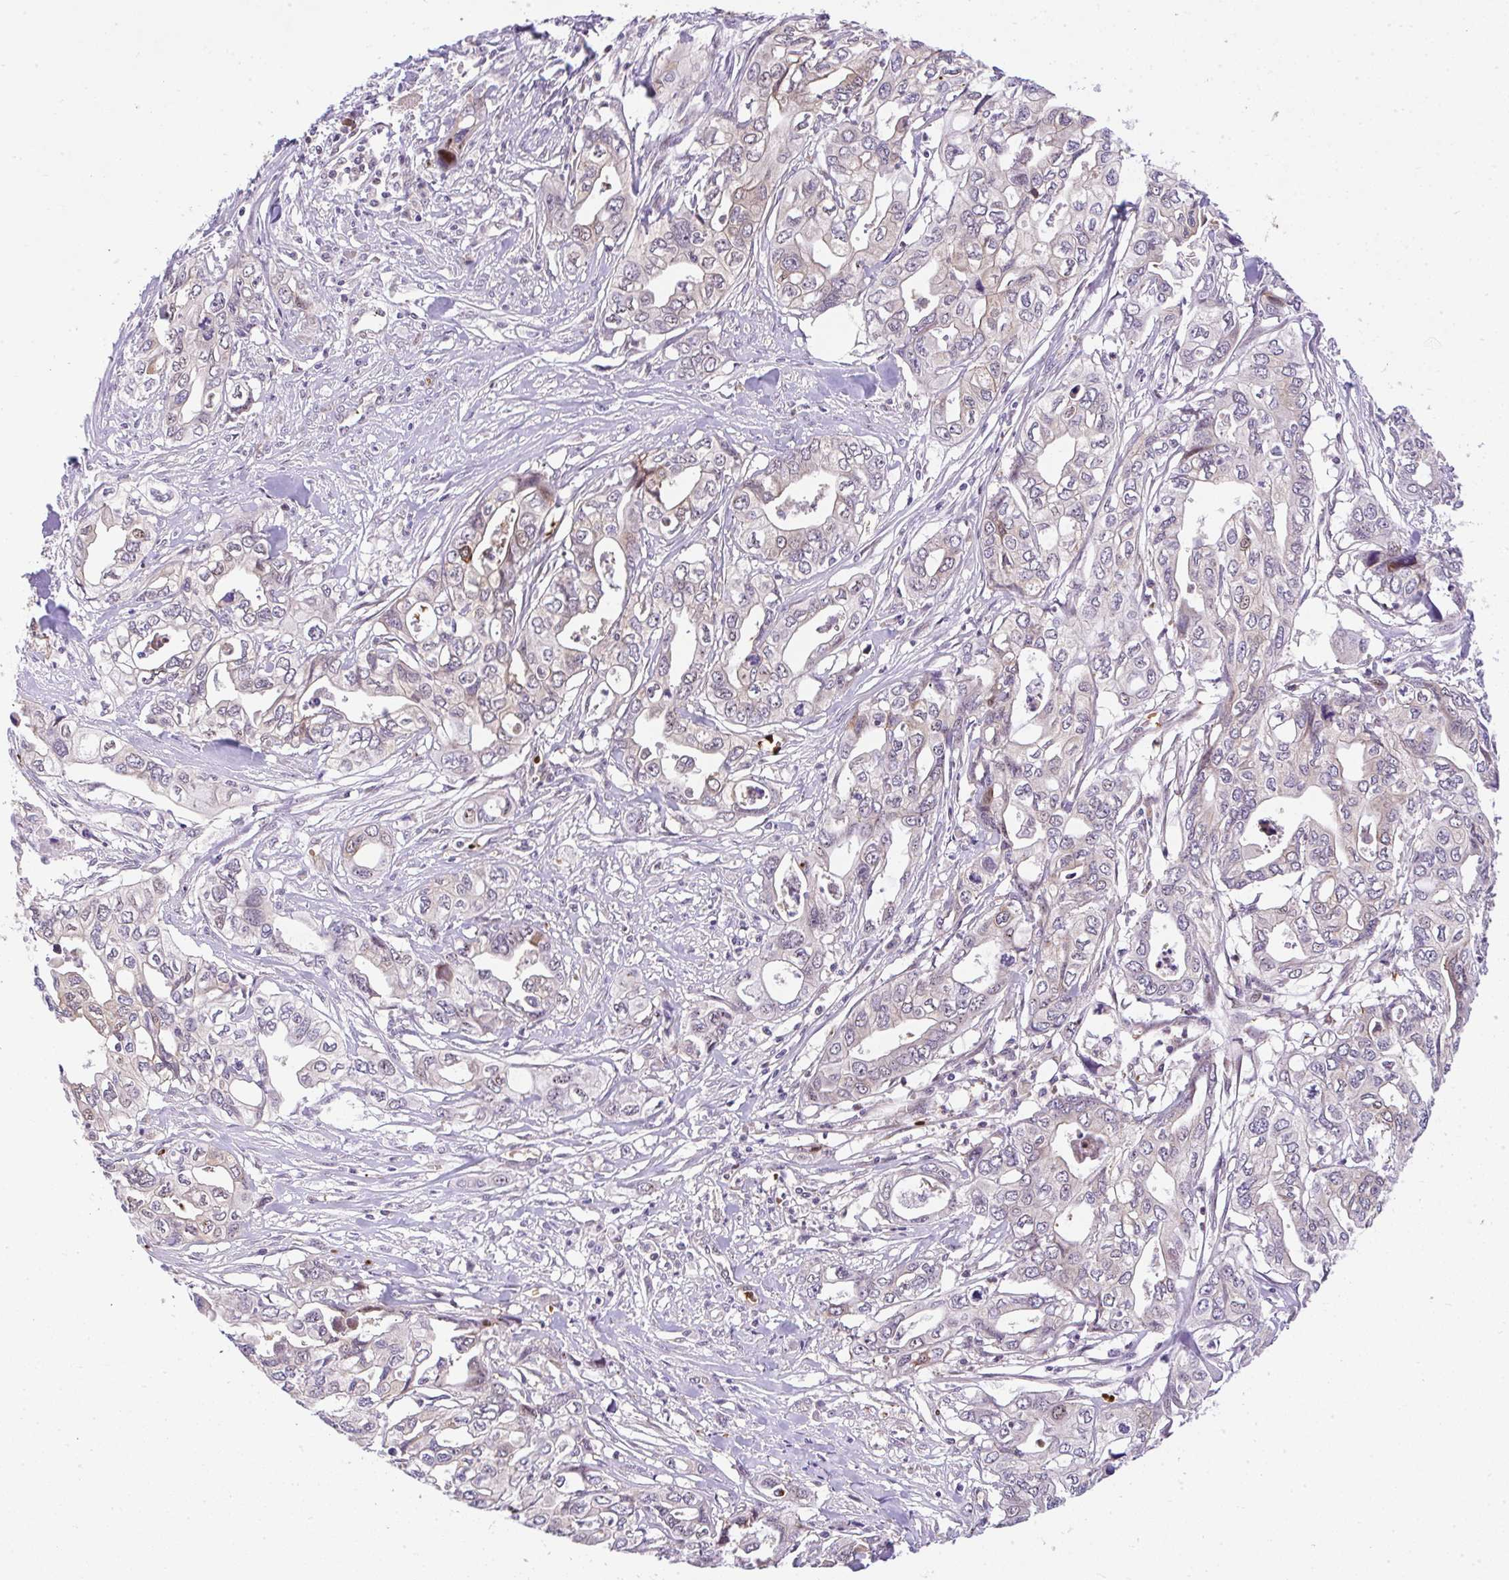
{"staining": {"intensity": "weak", "quantity": "<25%", "location": "cytoplasmic/membranous"}, "tissue": "pancreatic cancer", "cell_type": "Tumor cells", "image_type": "cancer", "snomed": [{"axis": "morphology", "description": "Adenocarcinoma, NOS"}, {"axis": "topography", "description": "Pancreas"}], "caption": "DAB immunohistochemical staining of adenocarcinoma (pancreatic) shows no significant positivity in tumor cells.", "gene": "CHIA", "patient": {"sex": "male", "age": 68}}